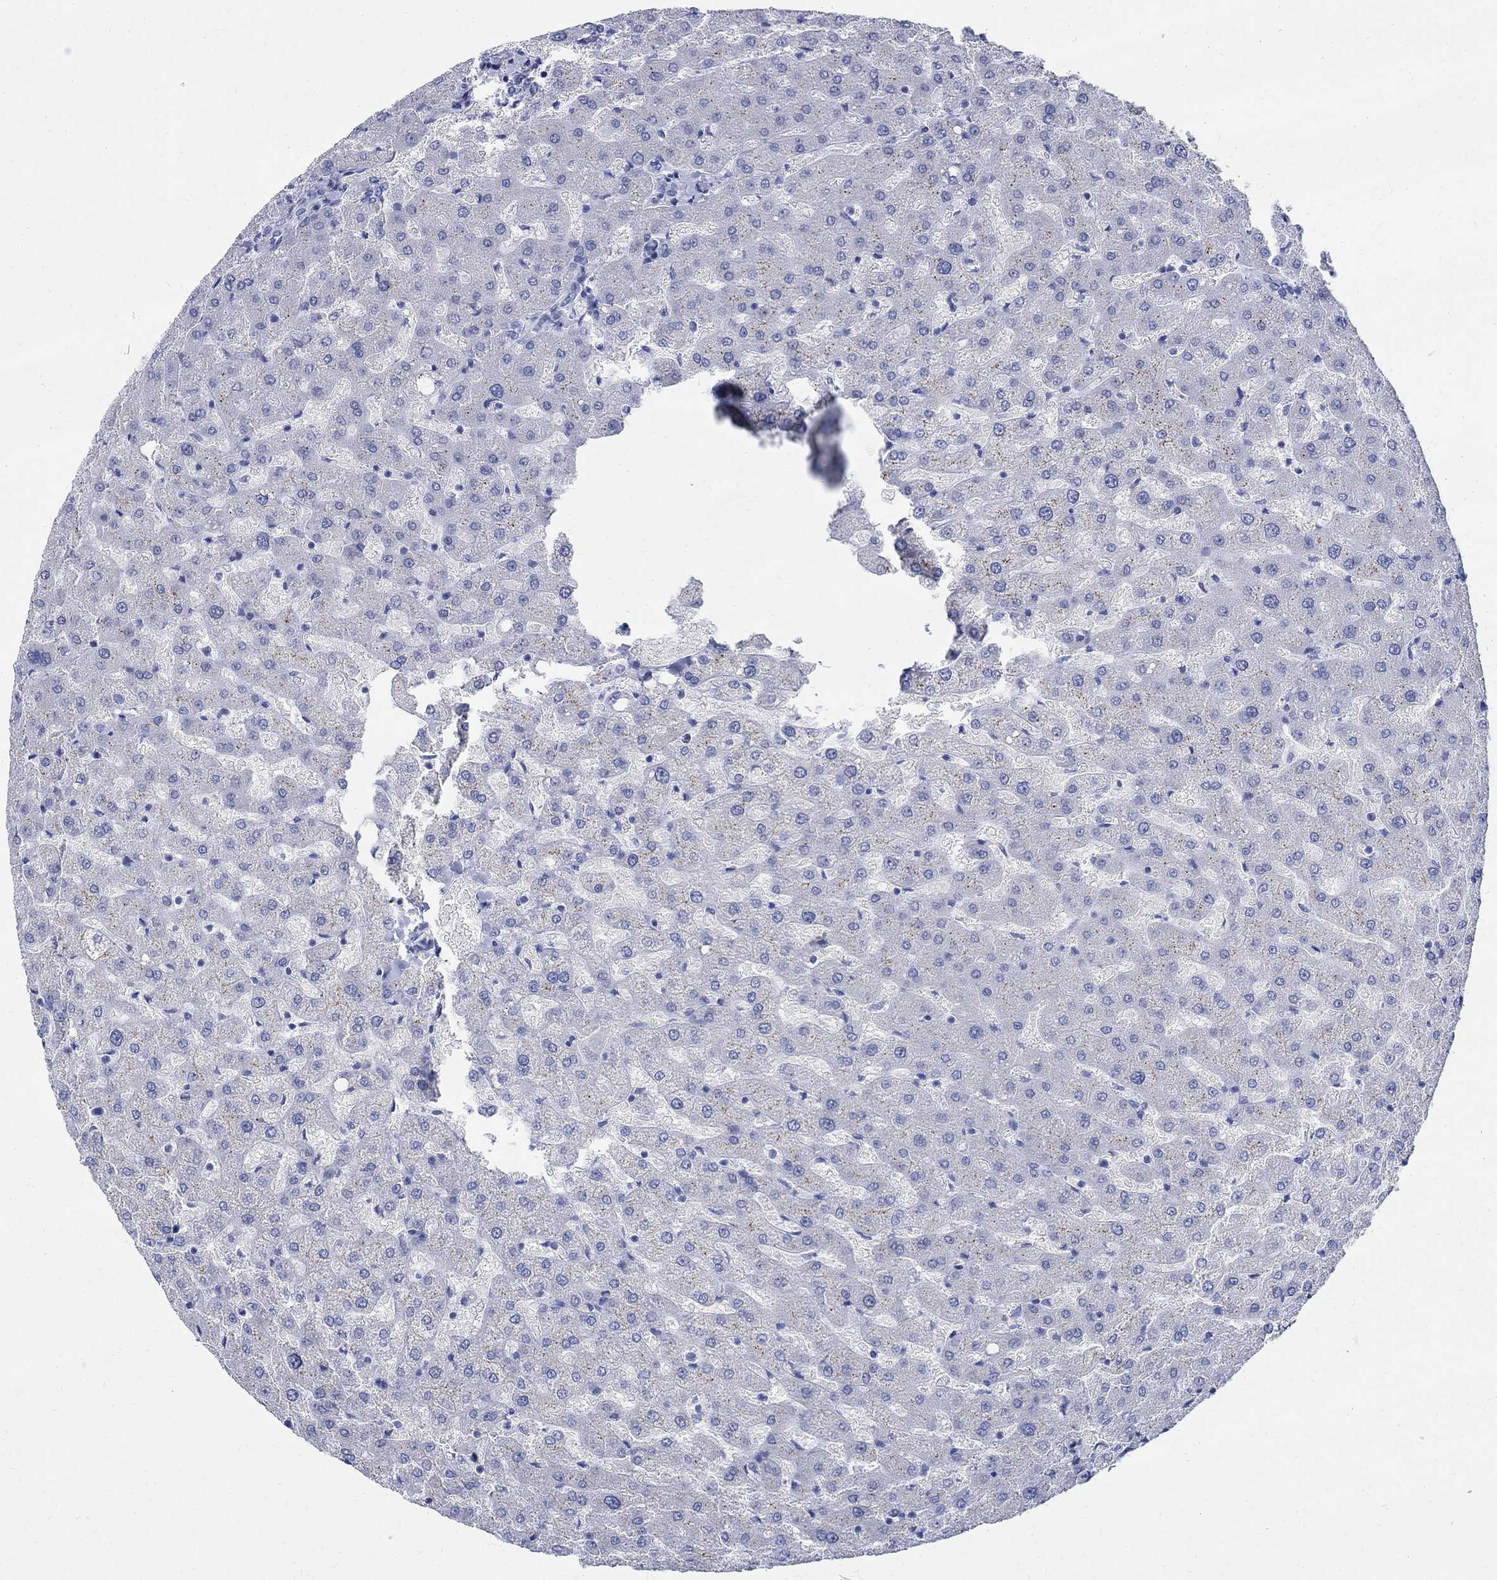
{"staining": {"intensity": "negative", "quantity": "none", "location": "none"}, "tissue": "liver", "cell_type": "Cholangiocytes", "image_type": "normal", "snomed": [{"axis": "morphology", "description": "Normal tissue, NOS"}, {"axis": "topography", "description": "Liver"}], "caption": "An IHC image of normal liver is shown. There is no staining in cholangiocytes of liver. (IHC, brightfield microscopy, high magnification).", "gene": "CAMK2N1", "patient": {"sex": "female", "age": 50}}